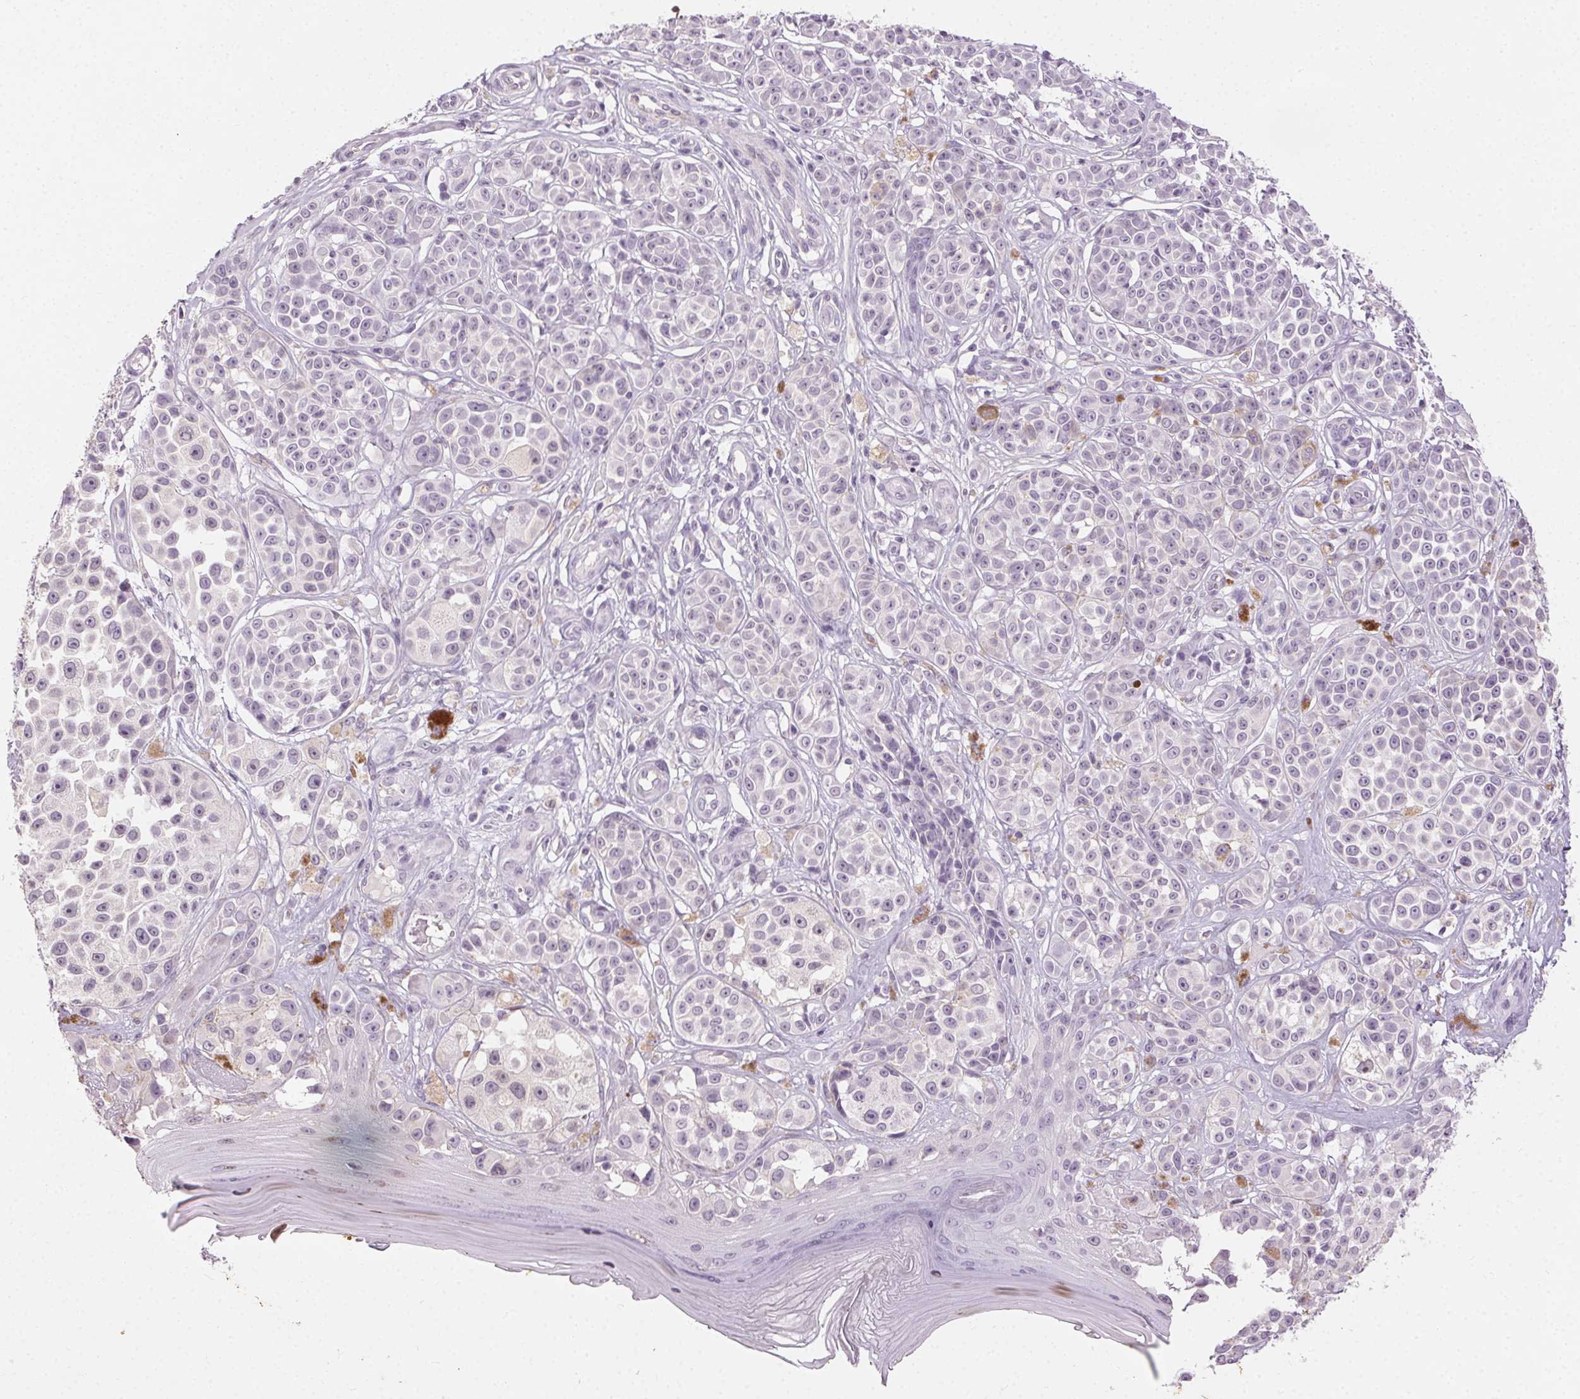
{"staining": {"intensity": "negative", "quantity": "none", "location": "none"}, "tissue": "melanoma", "cell_type": "Tumor cells", "image_type": "cancer", "snomed": [{"axis": "morphology", "description": "Malignant melanoma, NOS"}, {"axis": "topography", "description": "Skin"}], "caption": "DAB (3,3'-diaminobenzidine) immunohistochemical staining of human melanoma exhibits no significant staining in tumor cells.", "gene": "CLTRN", "patient": {"sex": "female", "age": 90}}